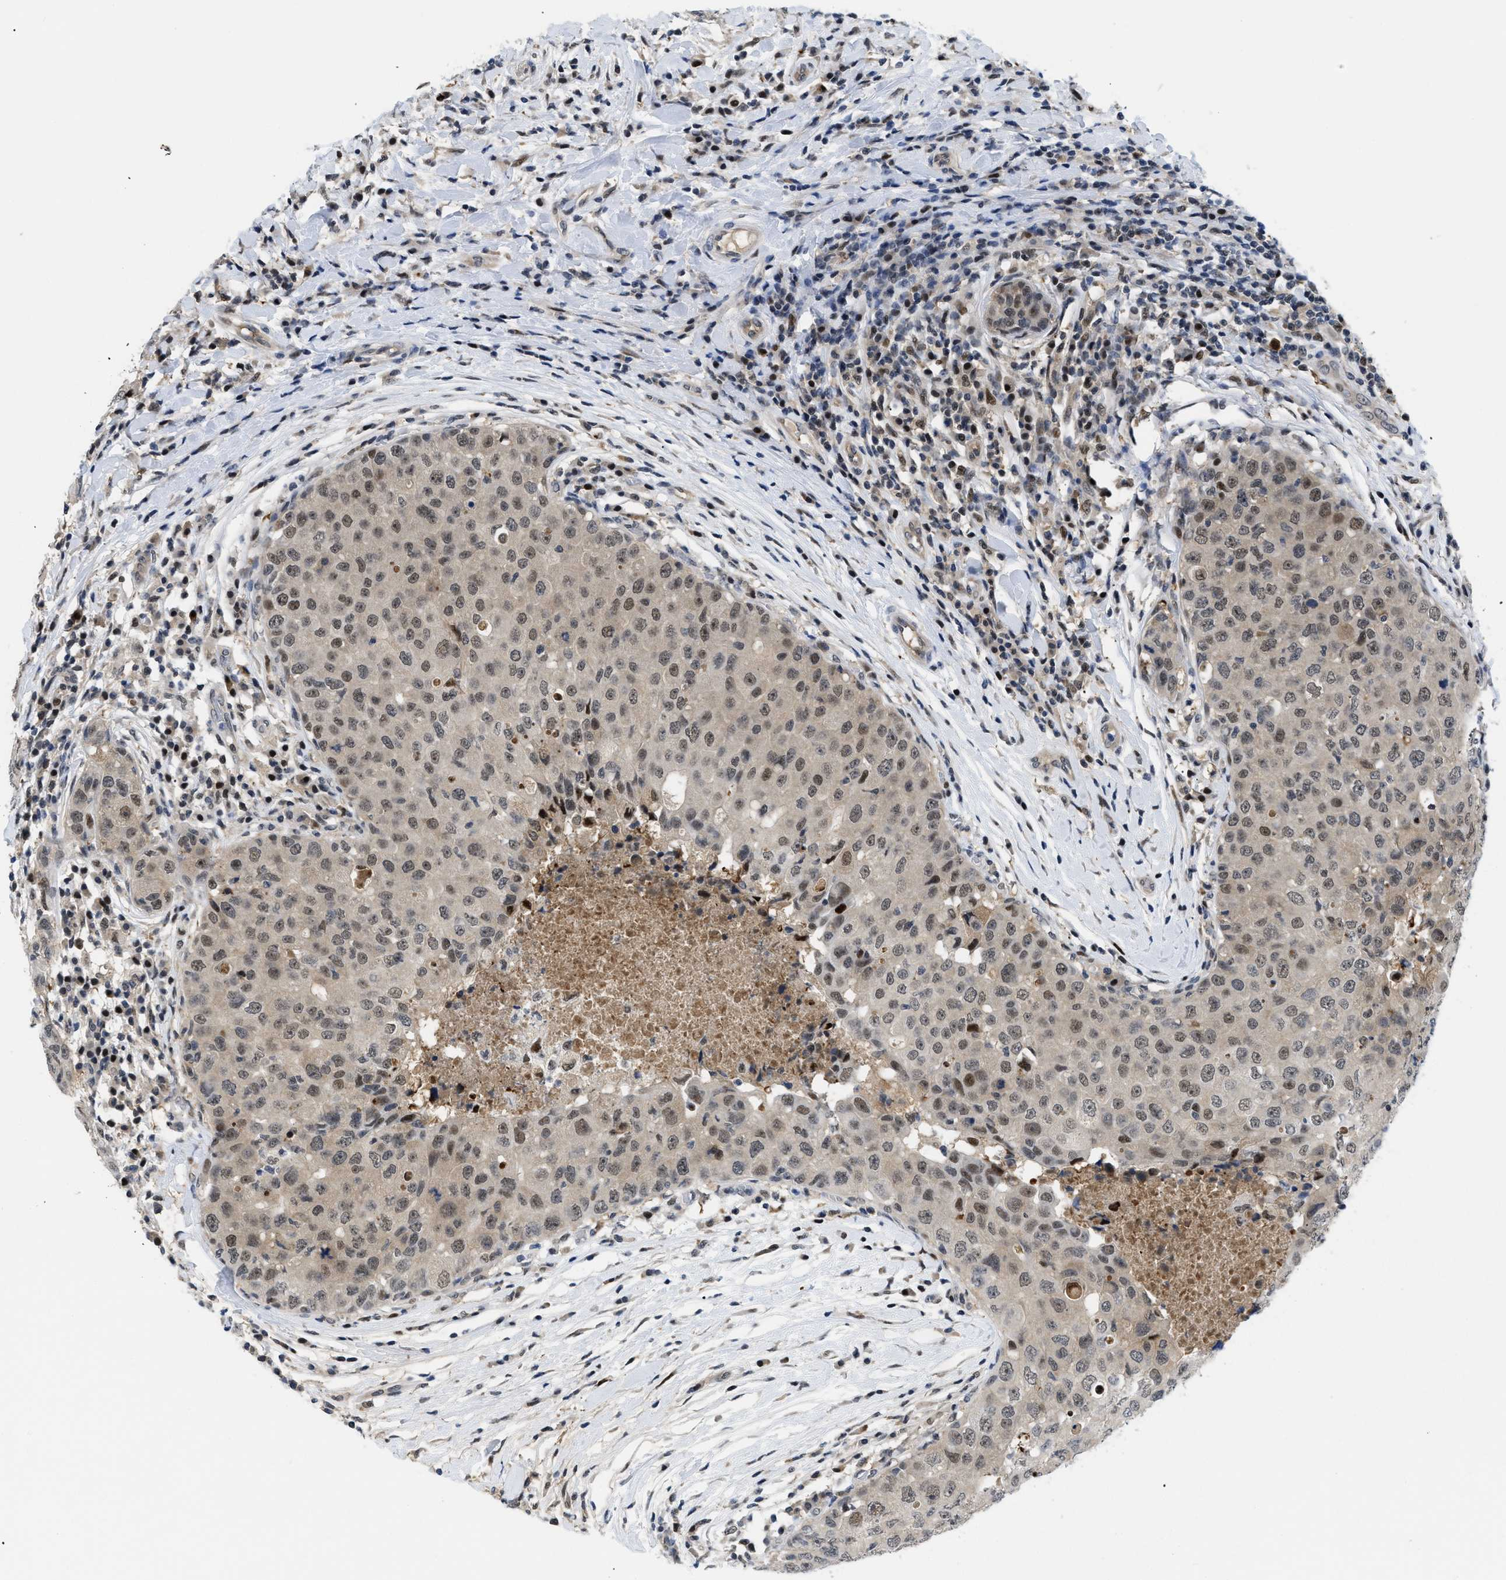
{"staining": {"intensity": "moderate", "quantity": ">75%", "location": "nuclear"}, "tissue": "breast cancer", "cell_type": "Tumor cells", "image_type": "cancer", "snomed": [{"axis": "morphology", "description": "Duct carcinoma"}, {"axis": "topography", "description": "Breast"}], "caption": "About >75% of tumor cells in human breast cancer display moderate nuclear protein positivity as visualized by brown immunohistochemical staining.", "gene": "SLC29A2", "patient": {"sex": "female", "age": 27}}